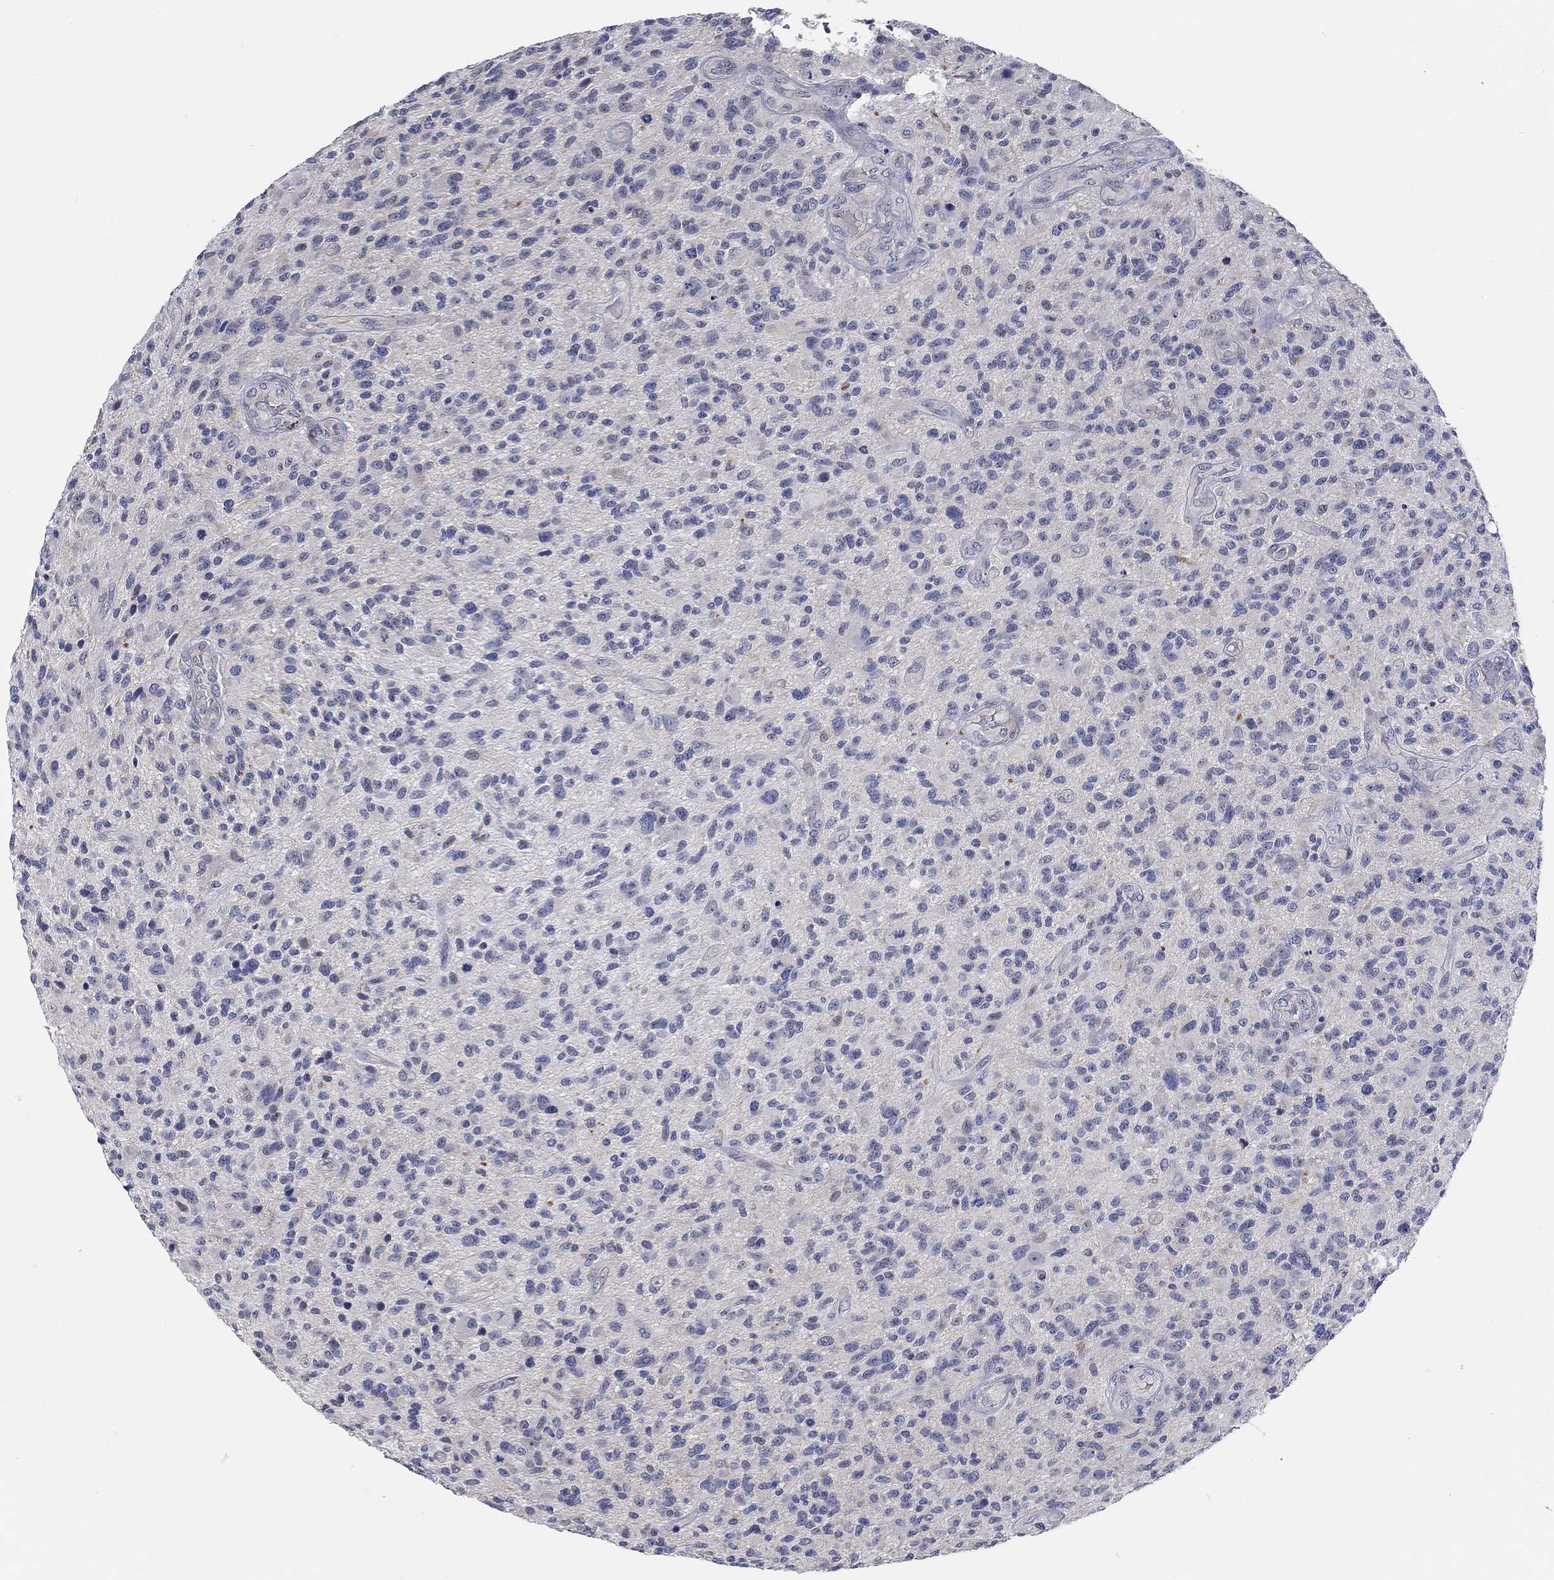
{"staining": {"intensity": "negative", "quantity": "none", "location": "none"}, "tissue": "glioma", "cell_type": "Tumor cells", "image_type": "cancer", "snomed": [{"axis": "morphology", "description": "Glioma, malignant, High grade"}, {"axis": "topography", "description": "Brain"}], "caption": "Glioma stained for a protein using IHC reveals no positivity tumor cells.", "gene": "SMIM18", "patient": {"sex": "male", "age": 47}}